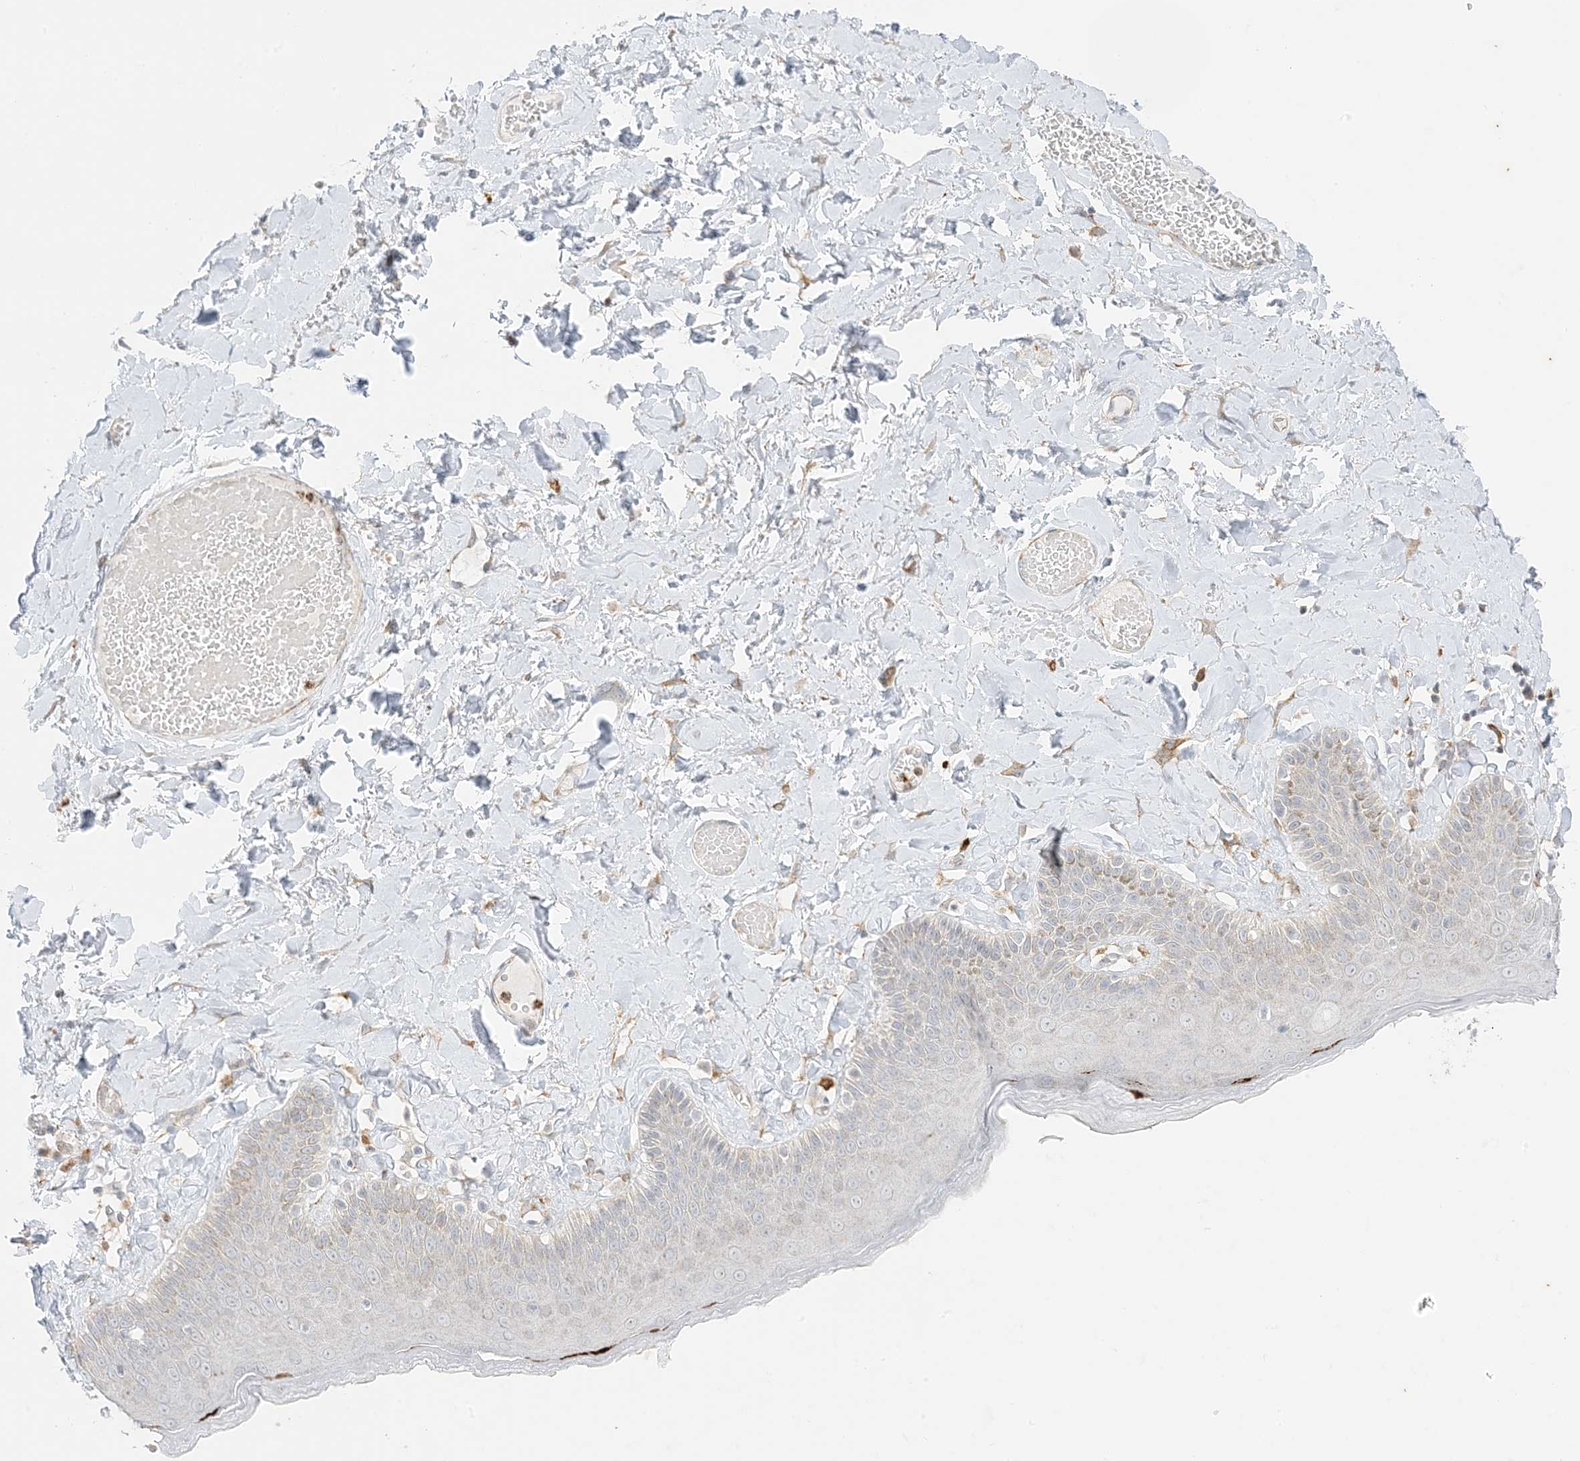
{"staining": {"intensity": "weak", "quantity": "<25%", "location": "cytoplasmic/membranous"}, "tissue": "skin", "cell_type": "Epidermal cells", "image_type": "normal", "snomed": [{"axis": "morphology", "description": "Normal tissue, NOS"}, {"axis": "topography", "description": "Anal"}], "caption": "This is a photomicrograph of IHC staining of benign skin, which shows no expression in epidermal cells. The staining was performed using DAB to visualize the protein expression in brown, while the nuclei were stained in blue with hematoxylin (Magnification: 20x).", "gene": "RAC1", "patient": {"sex": "male", "age": 69}}